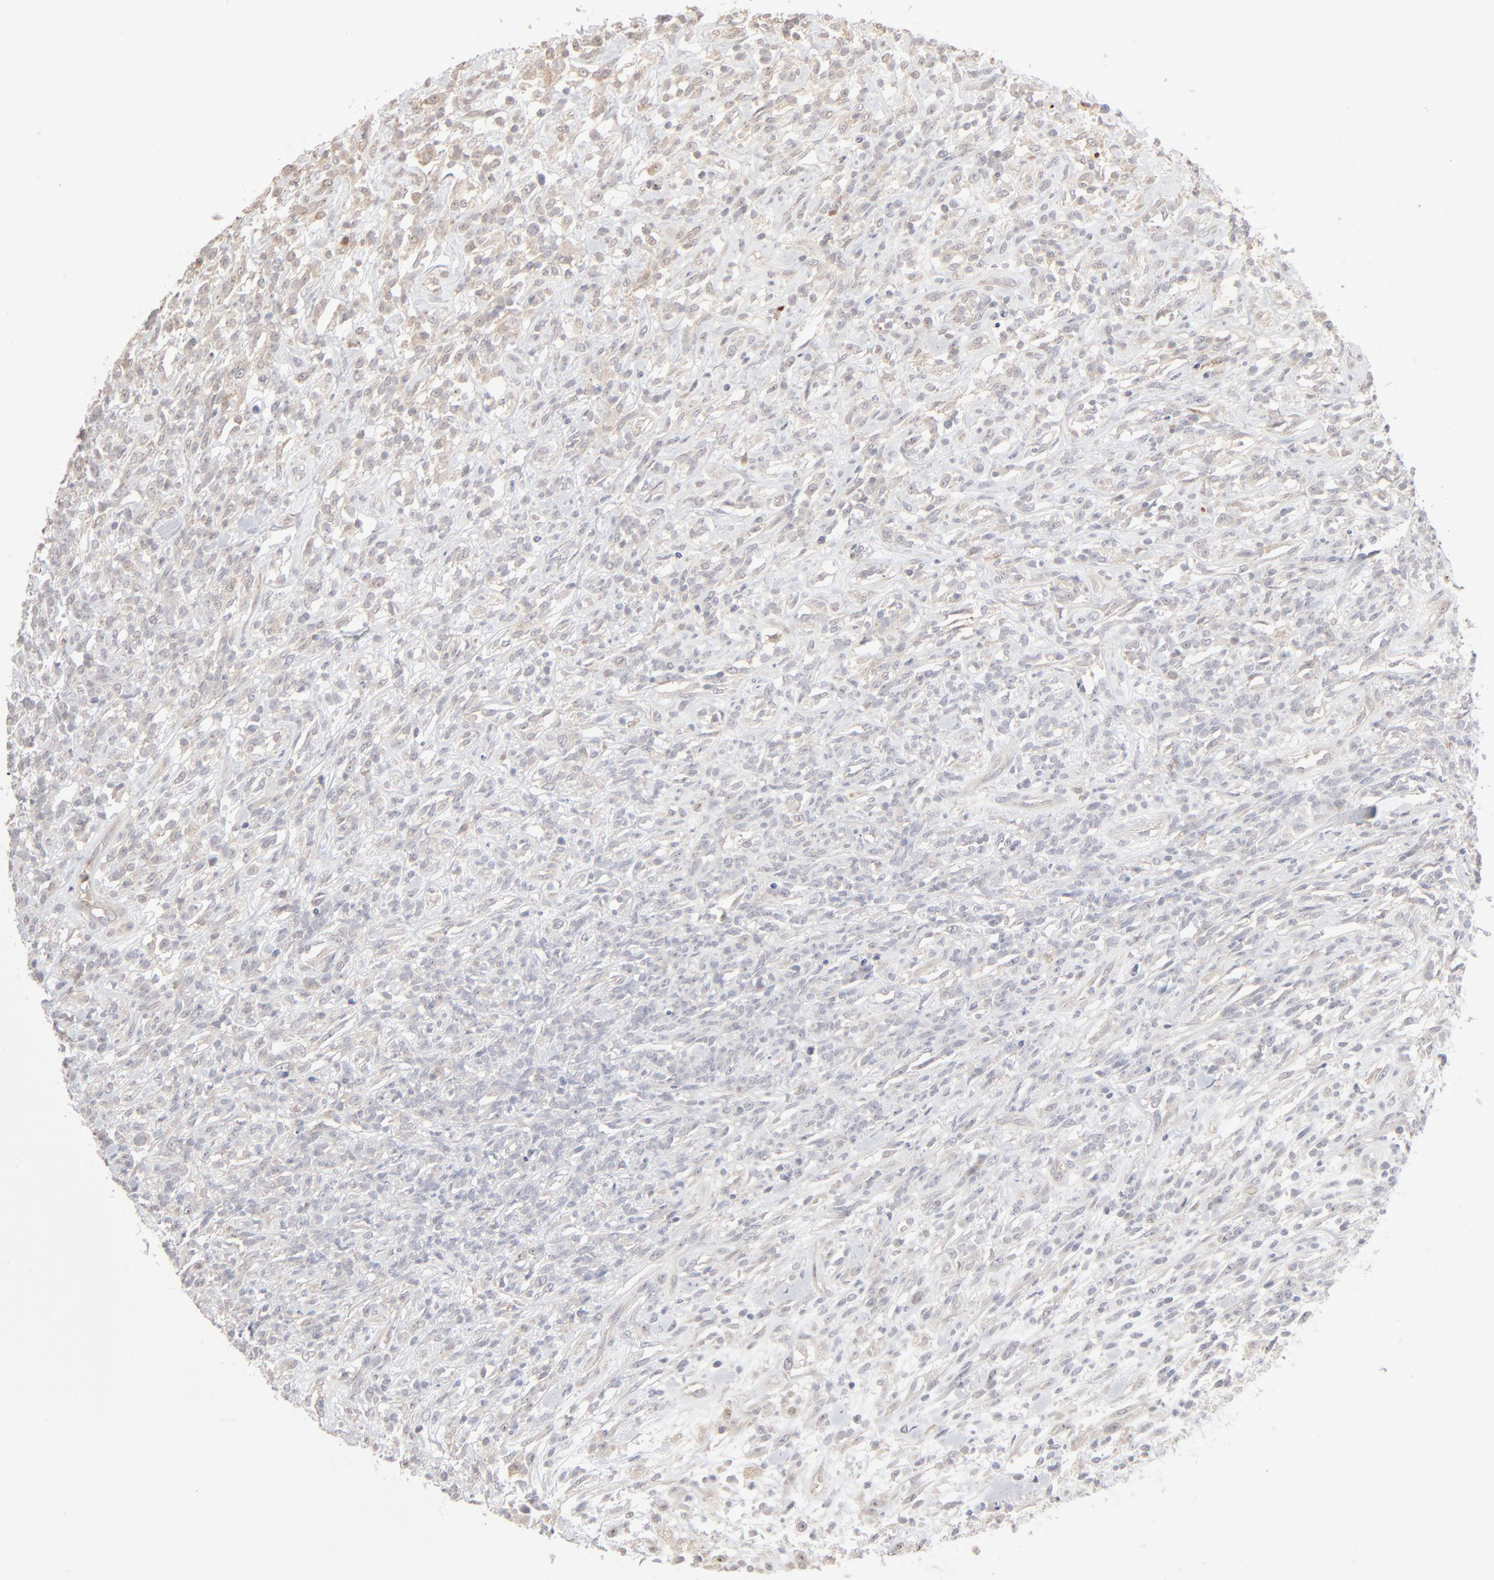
{"staining": {"intensity": "negative", "quantity": "none", "location": "none"}, "tissue": "lymphoma", "cell_type": "Tumor cells", "image_type": "cancer", "snomed": [{"axis": "morphology", "description": "Malignant lymphoma, non-Hodgkin's type, High grade"}, {"axis": "topography", "description": "Lymph node"}], "caption": "Immunohistochemistry (IHC) of human malignant lymphoma, non-Hodgkin's type (high-grade) exhibits no expression in tumor cells. (Immunohistochemistry, brightfield microscopy, high magnification).", "gene": "POMT2", "patient": {"sex": "female", "age": 73}}